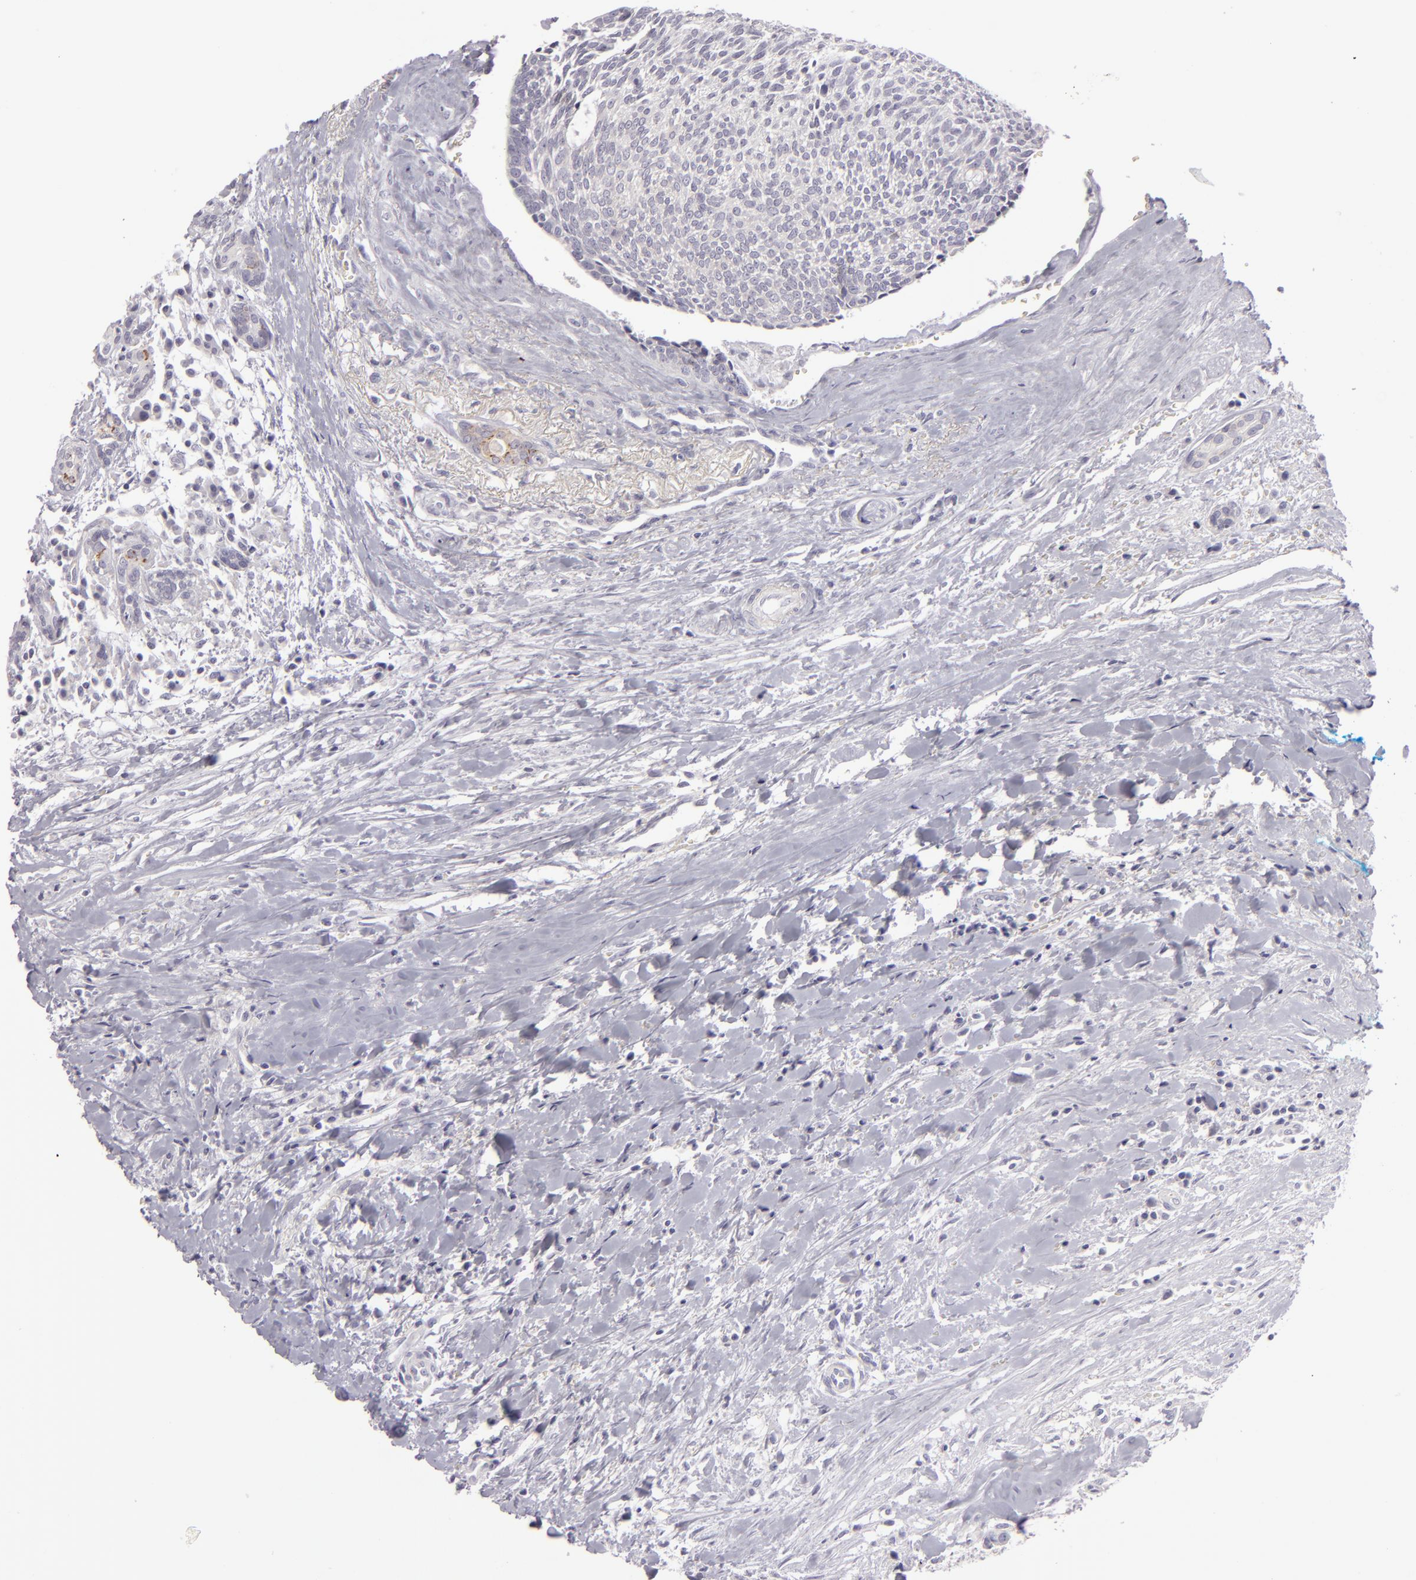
{"staining": {"intensity": "weak", "quantity": "<25%", "location": "cytoplasmic/membranous"}, "tissue": "head and neck cancer", "cell_type": "Tumor cells", "image_type": "cancer", "snomed": [{"axis": "morphology", "description": "Squamous cell carcinoma, NOS"}, {"axis": "topography", "description": "Salivary gland"}, {"axis": "topography", "description": "Head-Neck"}], "caption": "The image displays no staining of tumor cells in head and neck cancer. The staining is performed using DAB brown chromogen with nuclei counter-stained in using hematoxylin.", "gene": "DLG4", "patient": {"sex": "male", "age": 70}}